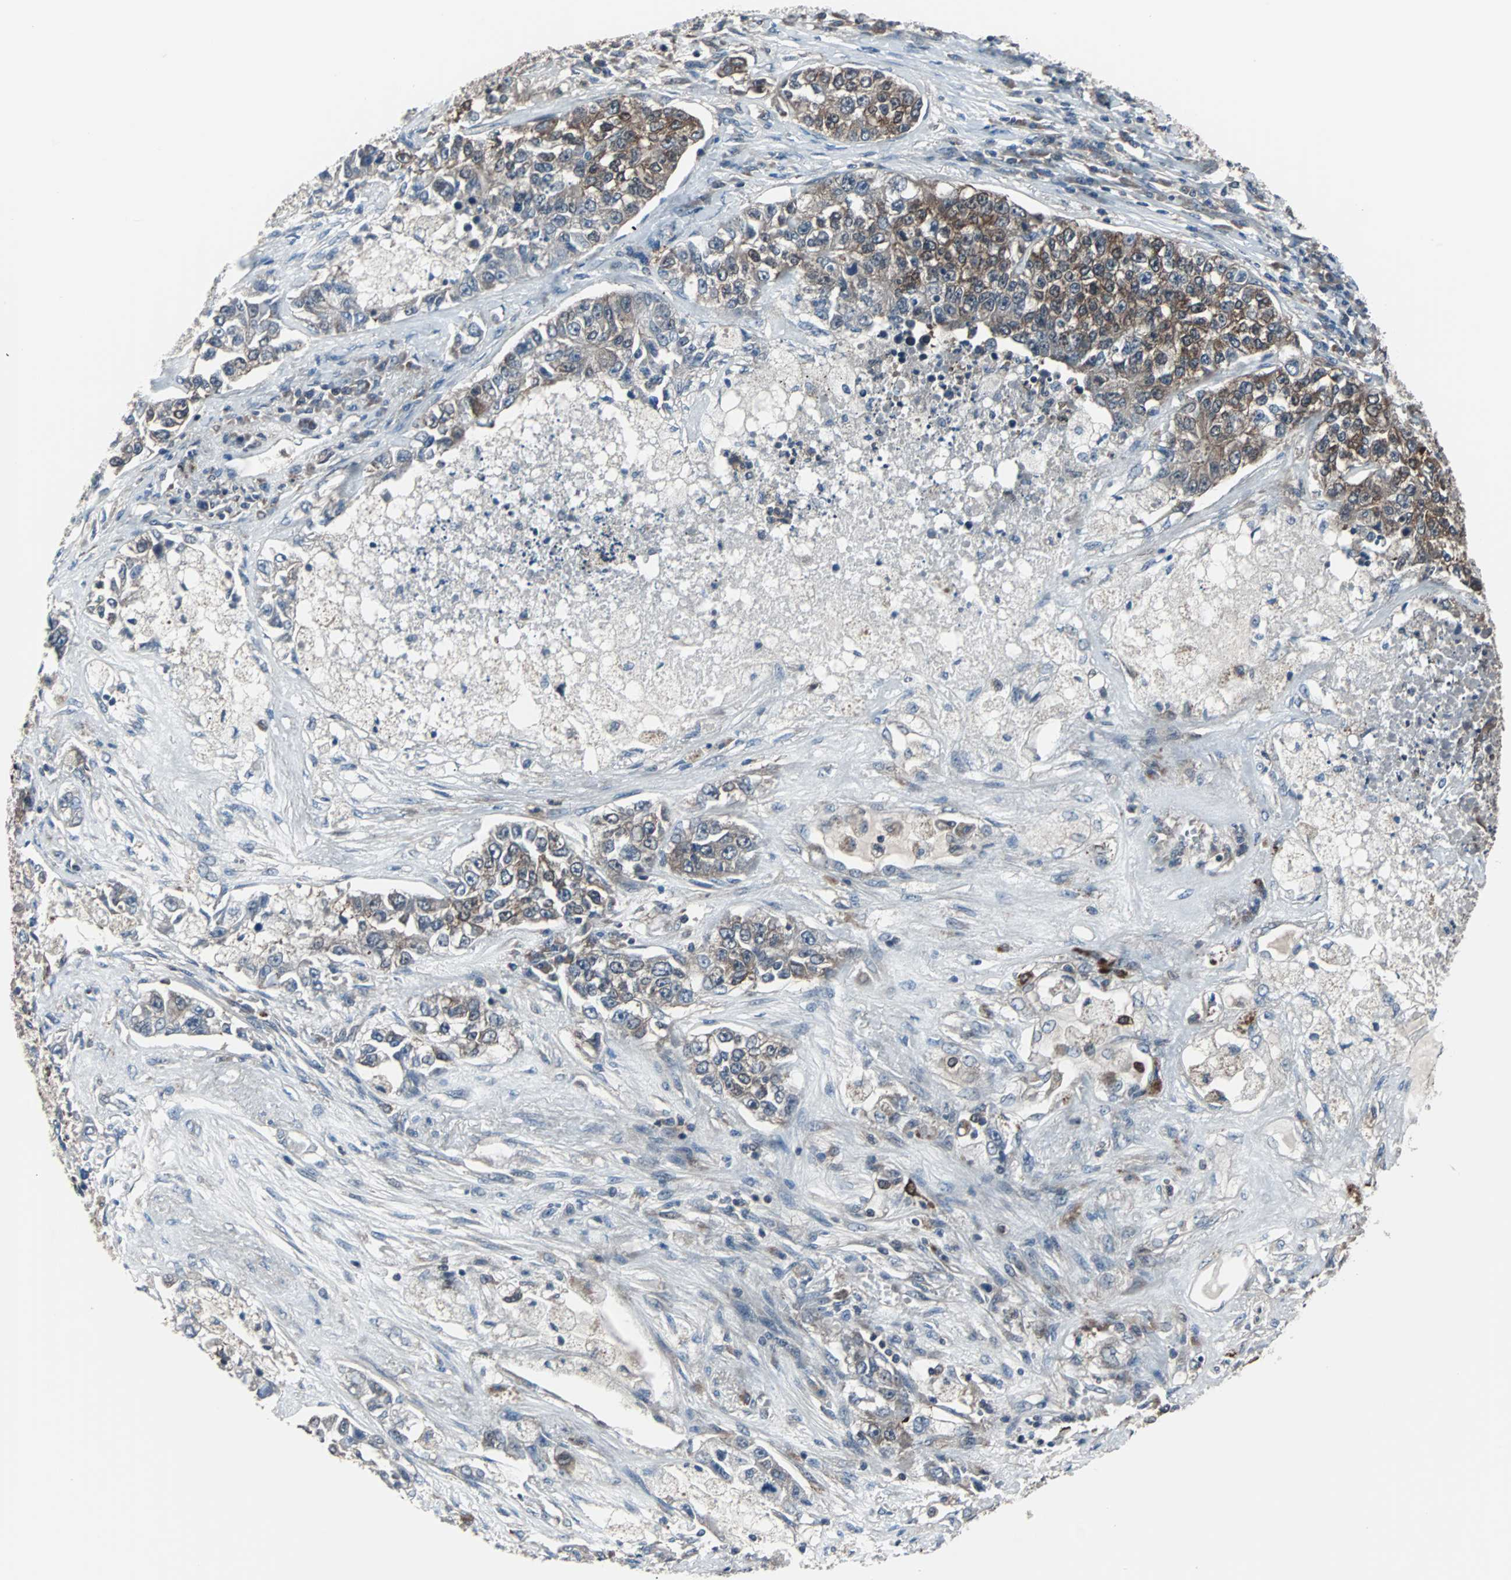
{"staining": {"intensity": "moderate", "quantity": ">75%", "location": "cytoplasmic/membranous"}, "tissue": "lung cancer", "cell_type": "Tumor cells", "image_type": "cancer", "snomed": [{"axis": "morphology", "description": "Adenocarcinoma, NOS"}, {"axis": "topography", "description": "Lung"}], "caption": "Lung cancer stained with a brown dye shows moderate cytoplasmic/membranous positive expression in about >75% of tumor cells.", "gene": "PAK1", "patient": {"sex": "male", "age": 49}}